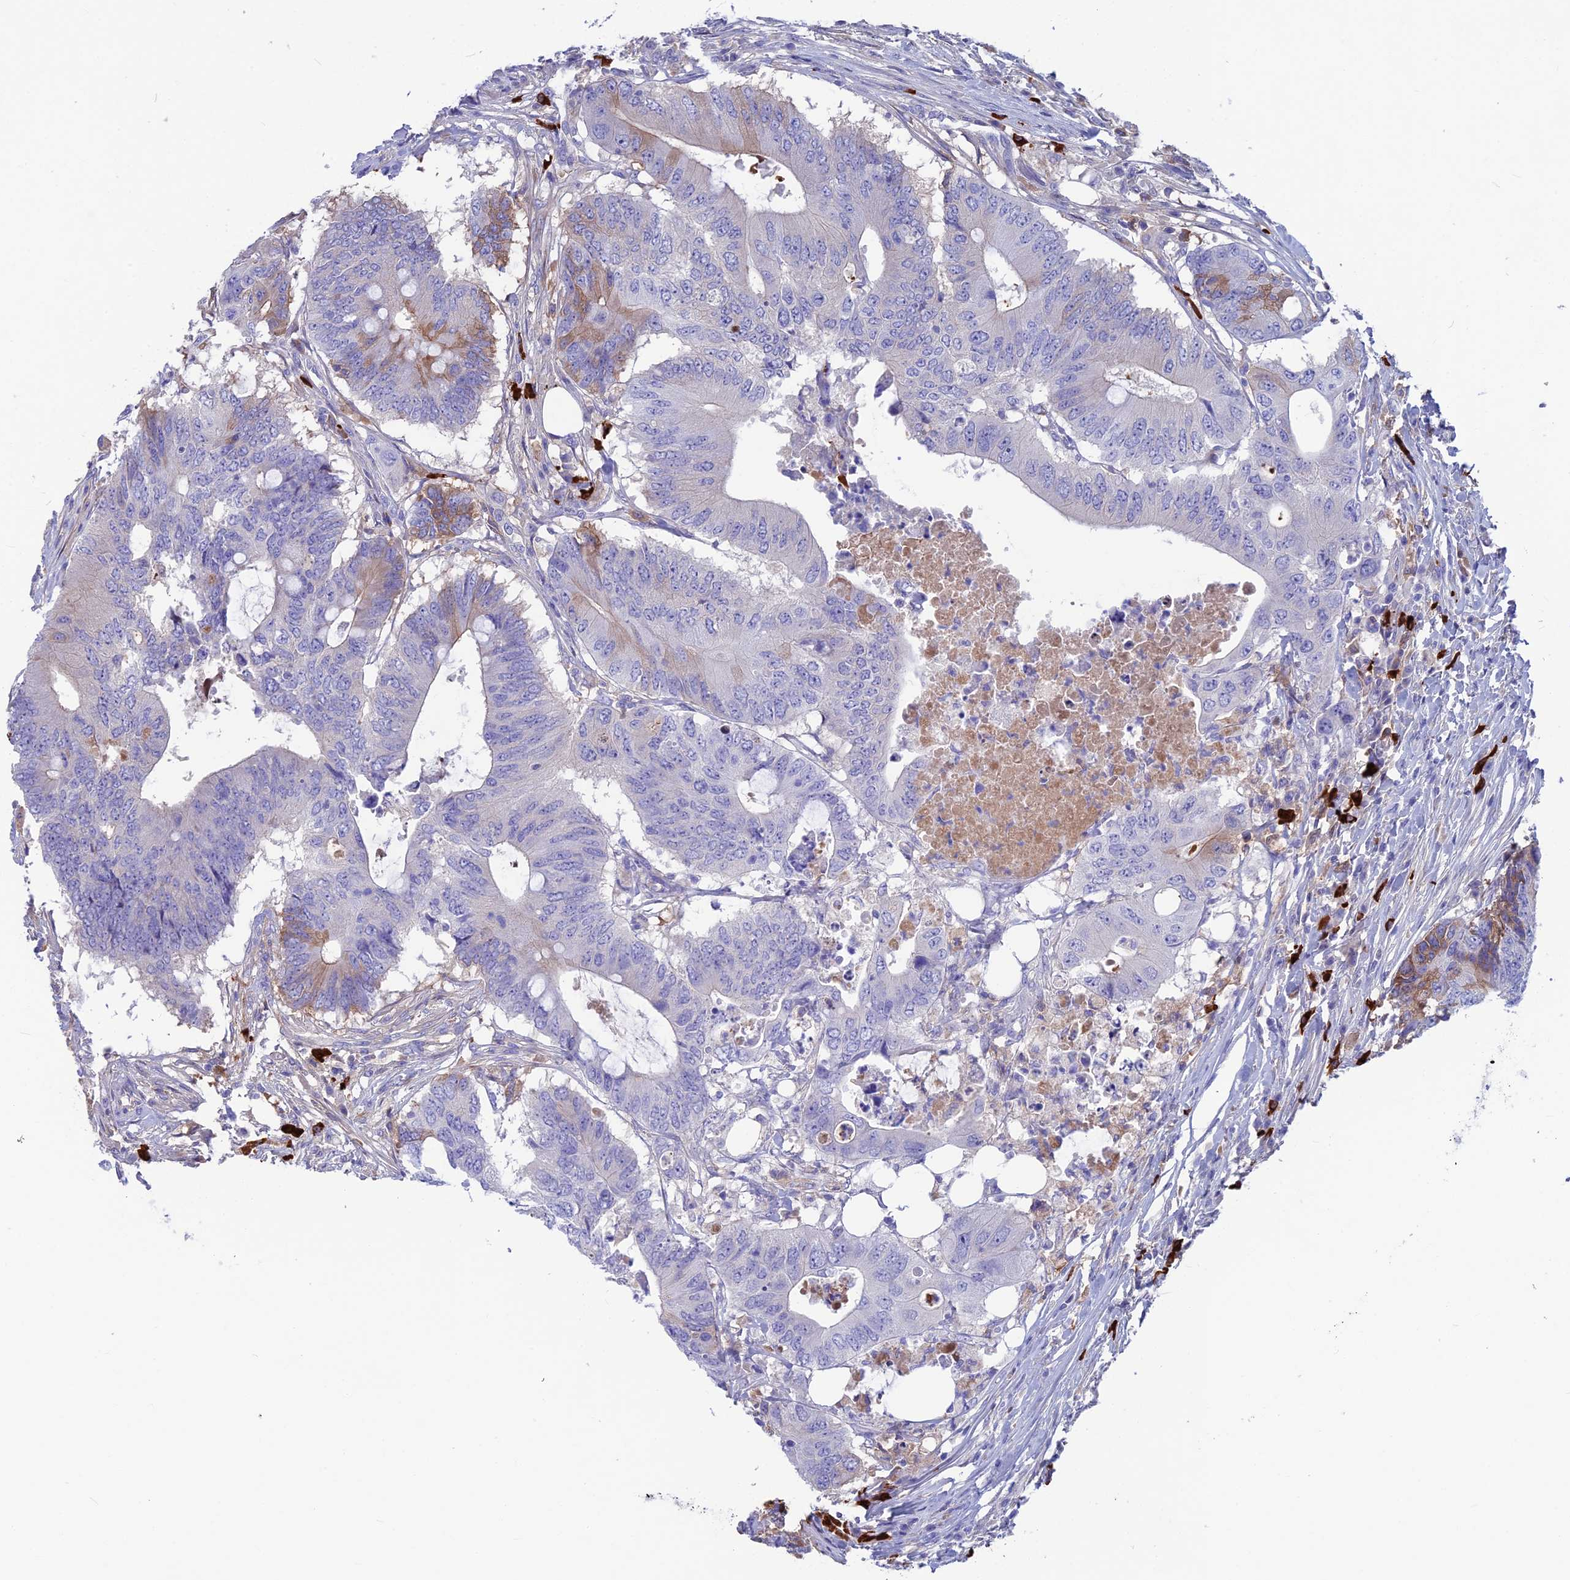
{"staining": {"intensity": "moderate", "quantity": "<25%", "location": "cytoplasmic/membranous"}, "tissue": "colorectal cancer", "cell_type": "Tumor cells", "image_type": "cancer", "snomed": [{"axis": "morphology", "description": "Adenocarcinoma, NOS"}, {"axis": "topography", "description": "Colon"}], "caption": "A micrograph of human adenocarcinoma (colorectal) stained for a protein shows moderate cytoplasmic/membranous brown staining in tumor cells. (DAB IHC, brown staining for protein, blue staining for nuclei).", "gene": "SNAP91", "patient": {"sex": "male", "age": 71}}